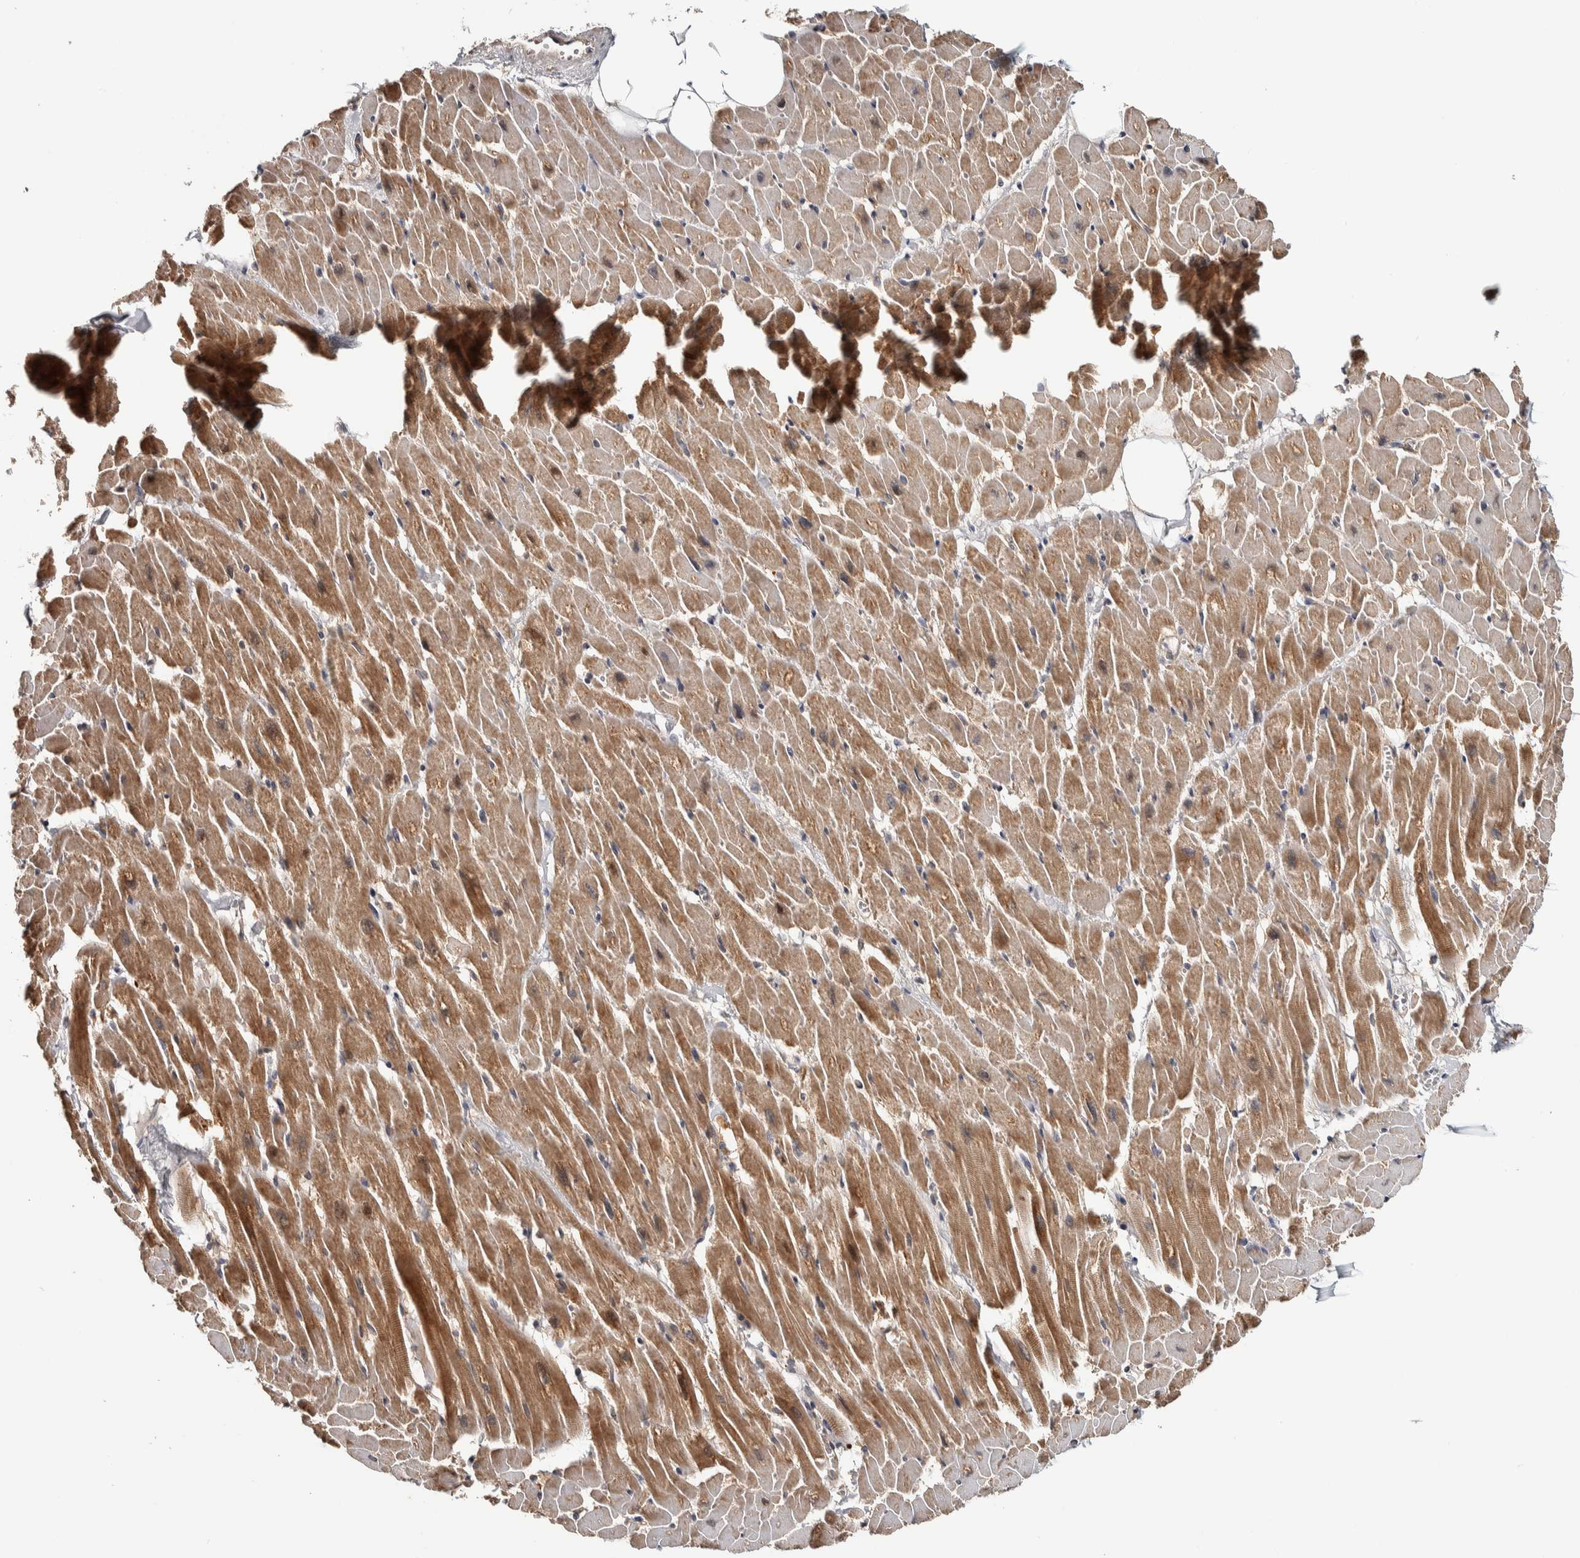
{"staining": {"intensity": "moderate", "quantity": ">75%", "location": "cytoplasmic/membranous"}, "tissue": "heart muscle", "cell_type": "Cardiomyocytes", "image_type": "normal", "snomed": [{"axis": "morphology", "description": "Normal tissue, NOS"}, {"axis": "topography", "description": "Heart"}], "caption": "Moderate cytoplasmic/membranous expression is present in approximately >75% of cardiomyocytes in normal heart muscle.", "gene": "CHMP4C", "patient": {"sex": "female", "age": 19}}